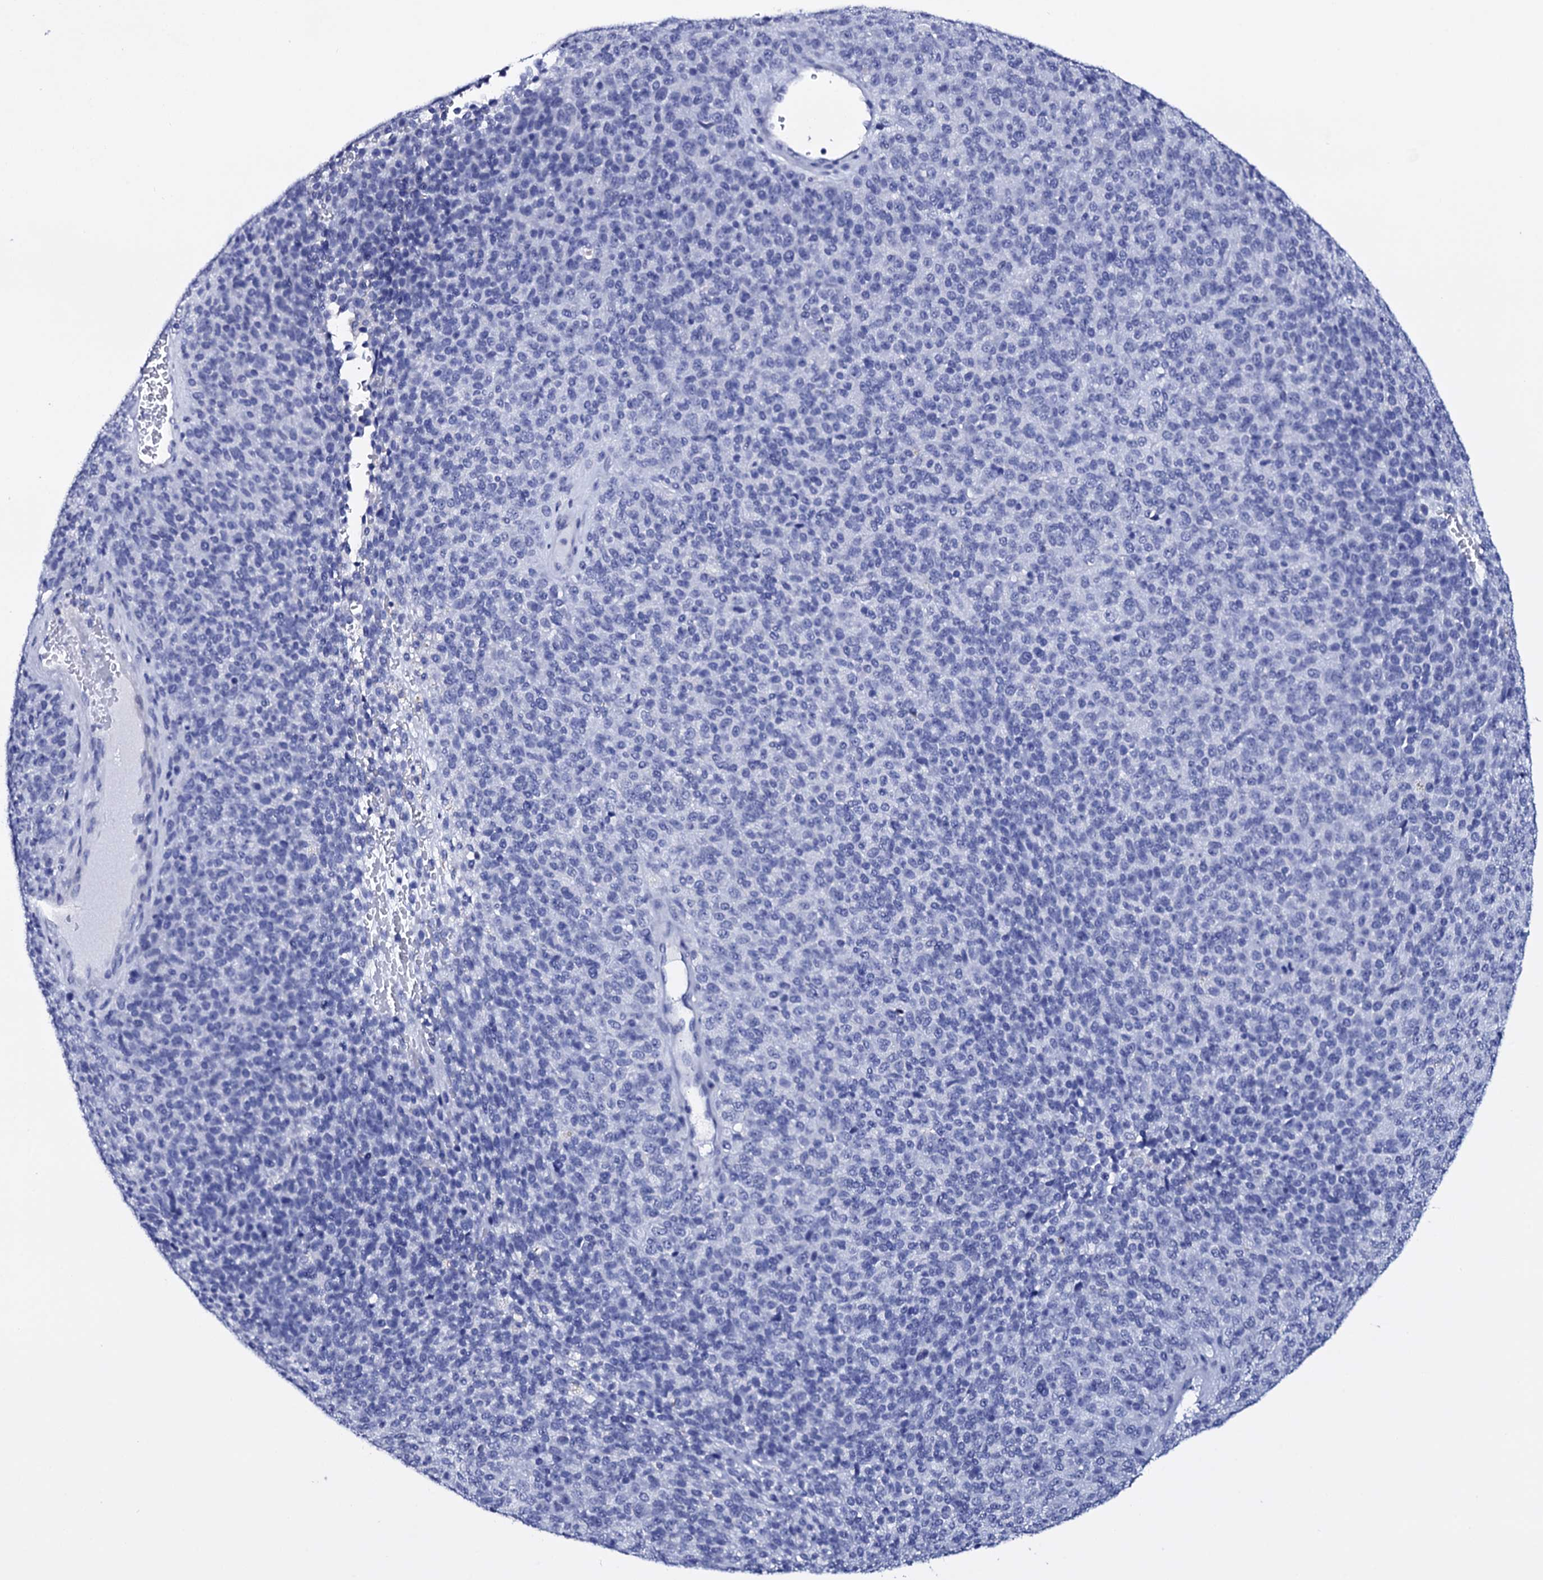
{"staining": {"intensity": "negative", "quantity": "none", "location": "none"}, "tissue": "melanoma", "cell_type": "Tumor cells", "image_type": "cancer", "snomed": [{"axis": "morphology", "description": "Malignant melanoma, Metastatic site"}, {"axis": "topography", "description": "Brain"}], "caption": "Melanoma was stained to show a protein in brown. There is no significant expression in tumor cells.", "gene": "ITPRID2", "patient": {"sex": "female", "age": 56}}